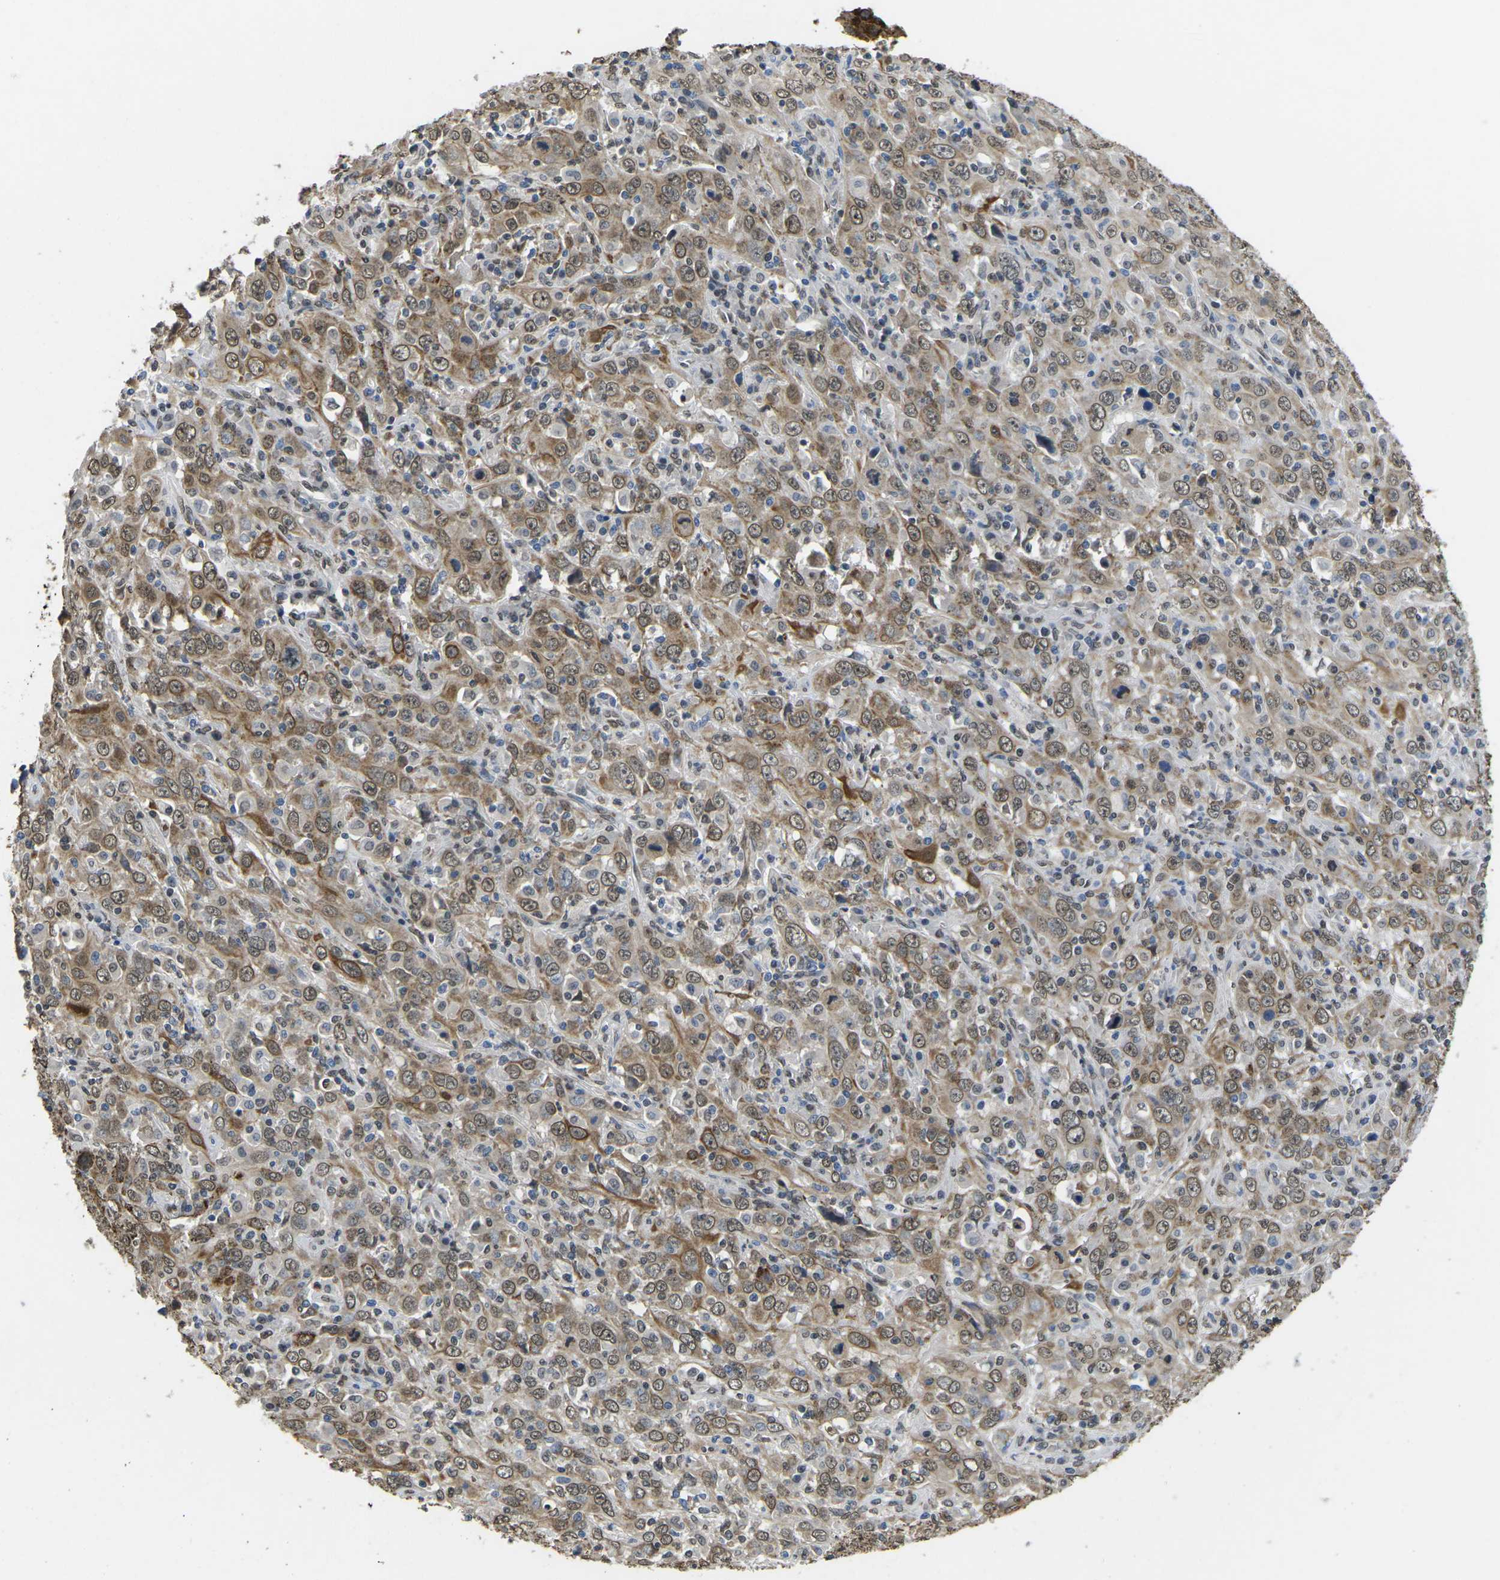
{"staining": {"intensity": "moderate", "quantity": "25%-75%", "location": "cytoplasmic/membranous,nuclear"}, "tissue": "cervical cancer", "cell_type": "Tumor cells", "image_type": "cancer", "snomed": [{"axis": "morphology", "description": "Squamous cell carcinoma, NOS"}, {"axis": "topography", "description": "Cervix"}], "caption": "Immunohistochemical staining of cervical cancer (squamous cell carcinoma) exhibits moderate cytoplasmic/membranous and nuclear protein expression in approximately 25%-75% of tumor cells.", "gene": "SCNN1B", "patient": {"sex": "female", "age": 46}}